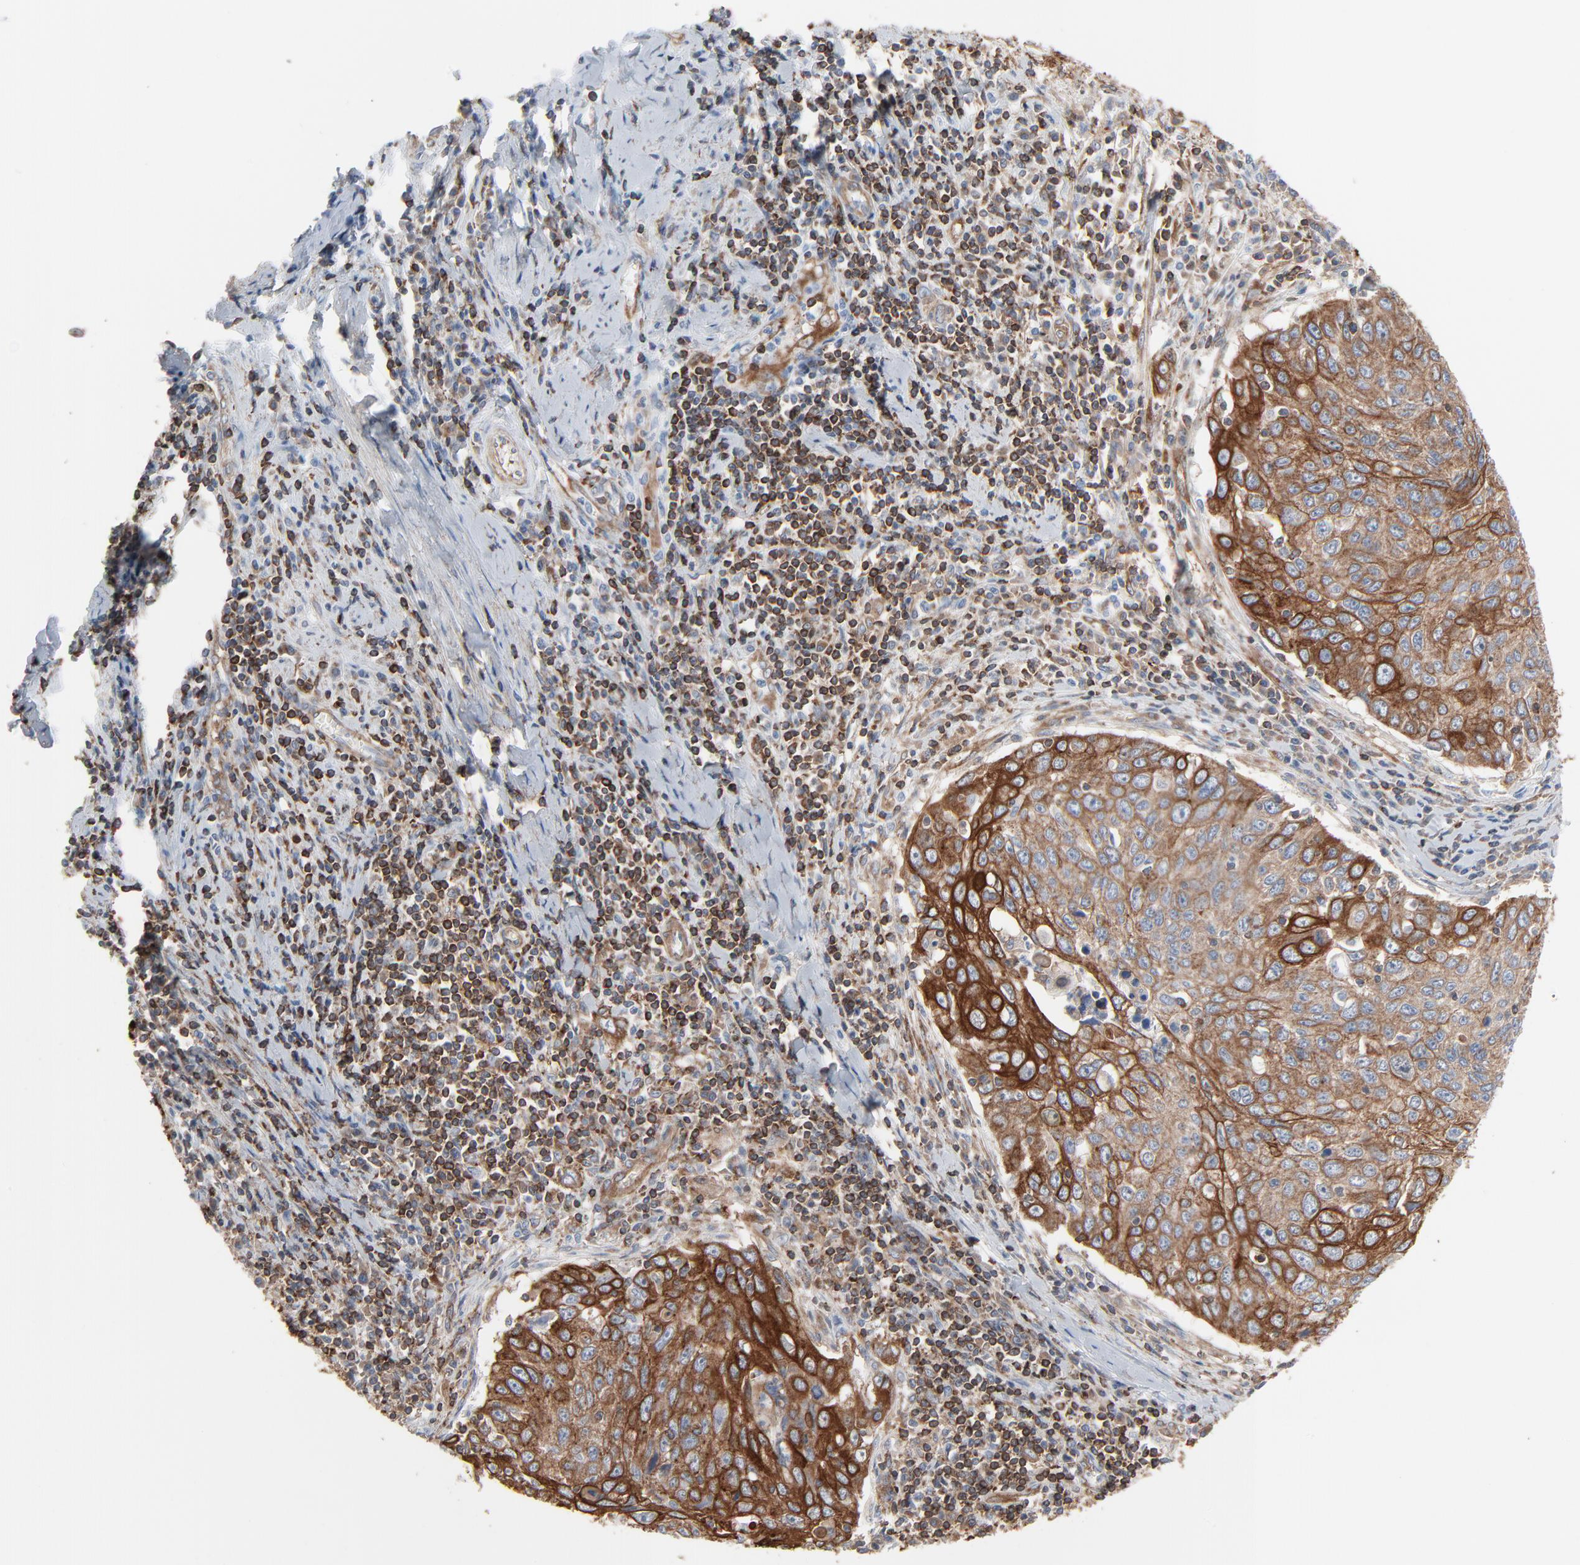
{"staining": {"intensity": "strong", "quantity": ">75%", "location": "cytoplasmic/membranous"}, "tissue": "cervical cancer", "cell_type": "Tumor cells", "image_type": "cancer", "snomed": [{"axis": "morphology", "description": "Squamous cell carcinoma, NOS"}, {"axis": "topography", "description": "Cervix"}], "caption": "Protein expression analysis of cervical cancer (squamous cell carcinoma) reveals strong cytoplasmic/membranous expression in approximately >75% of tumor cells.", "gene": "OPTN", "patient": {"sex": "female", "age": 53}}